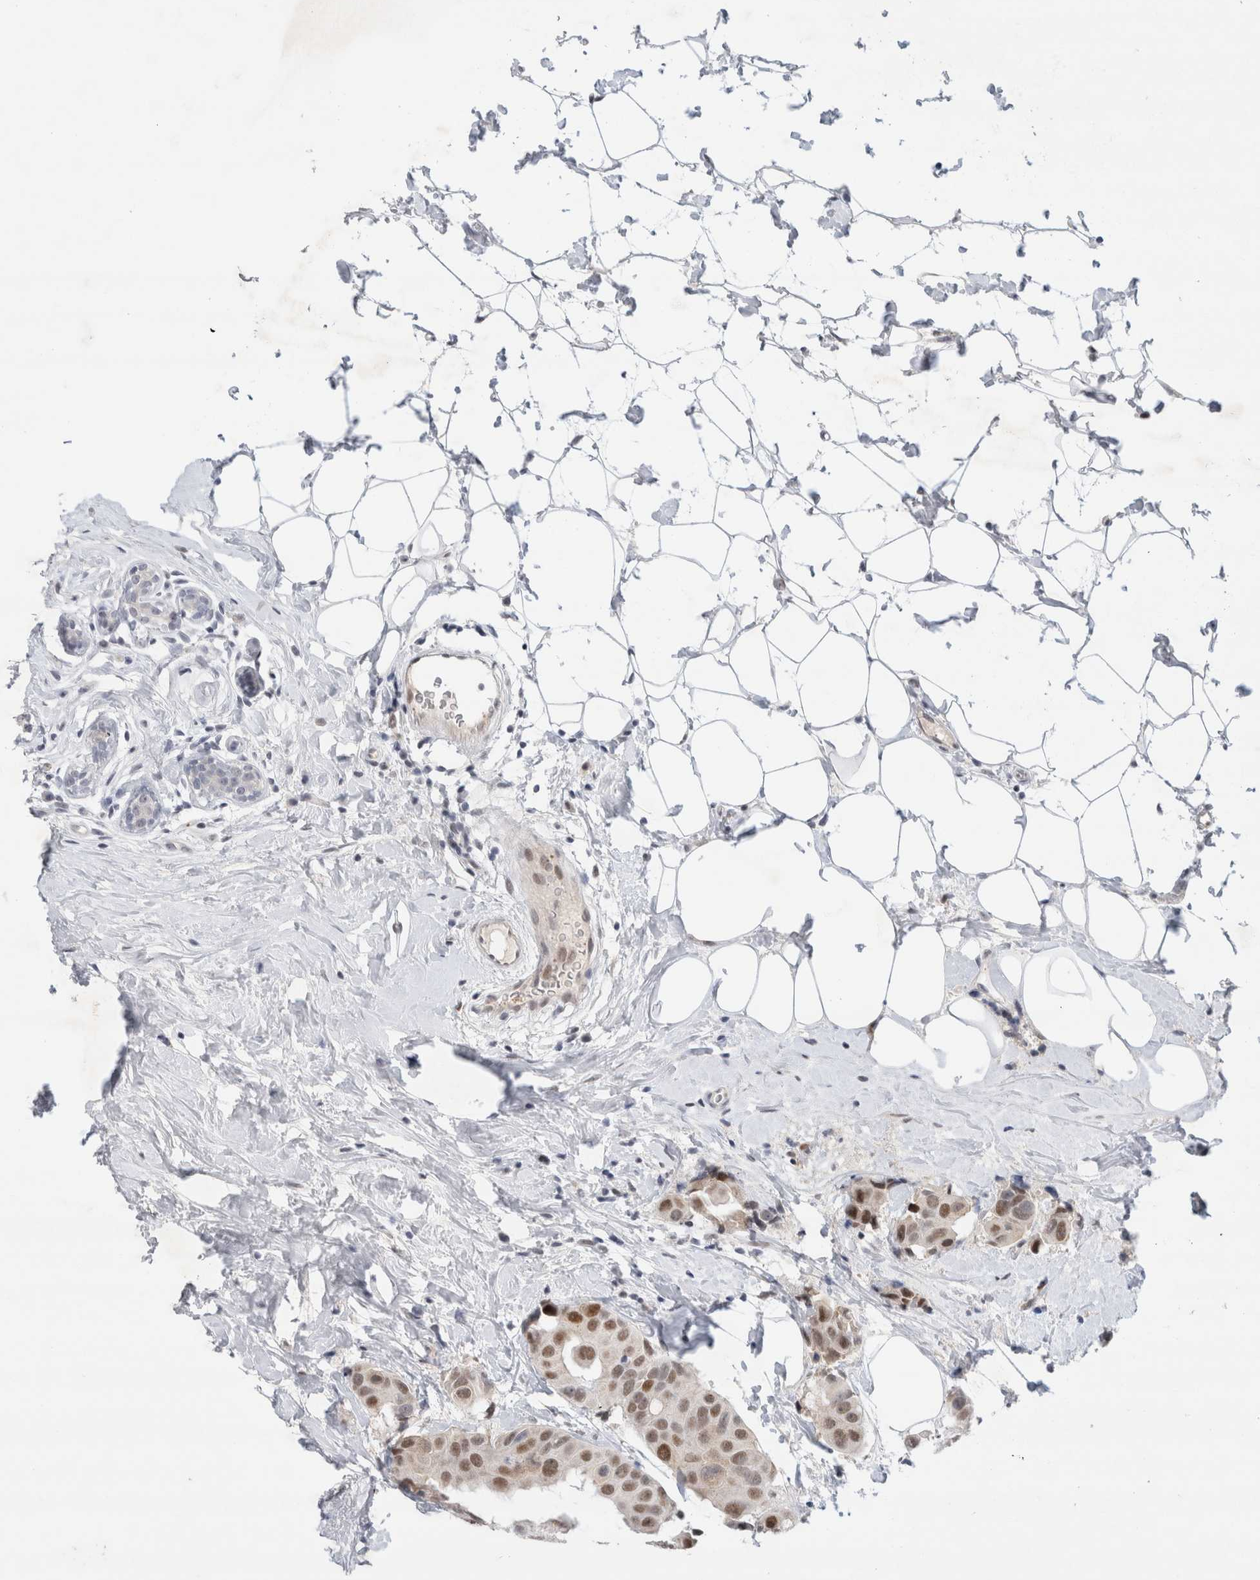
{"staining": {"intensity": "moderate", "quantity": ">75%", "location": "nuclear"}, "tissue": "breast cancer", "cell_type": "Tumor cells", "image_type": "cancer", "snomed": [{"axis": "morphology", "description": "Normal tissue, NOS"}, {"axis": "morphology", "description": "Duct carcinoma"}, {"axis": "topography", "description": "Breast"}], "caption": "Immunohistochemical staining of breast cancer (invasive ductal carcinoma) exhibits medium levels of moderate nuclear protein staining in about >75% of tumor cells.", "gene": "KNL1", "patient": {"sex": "female", "age": 39}}